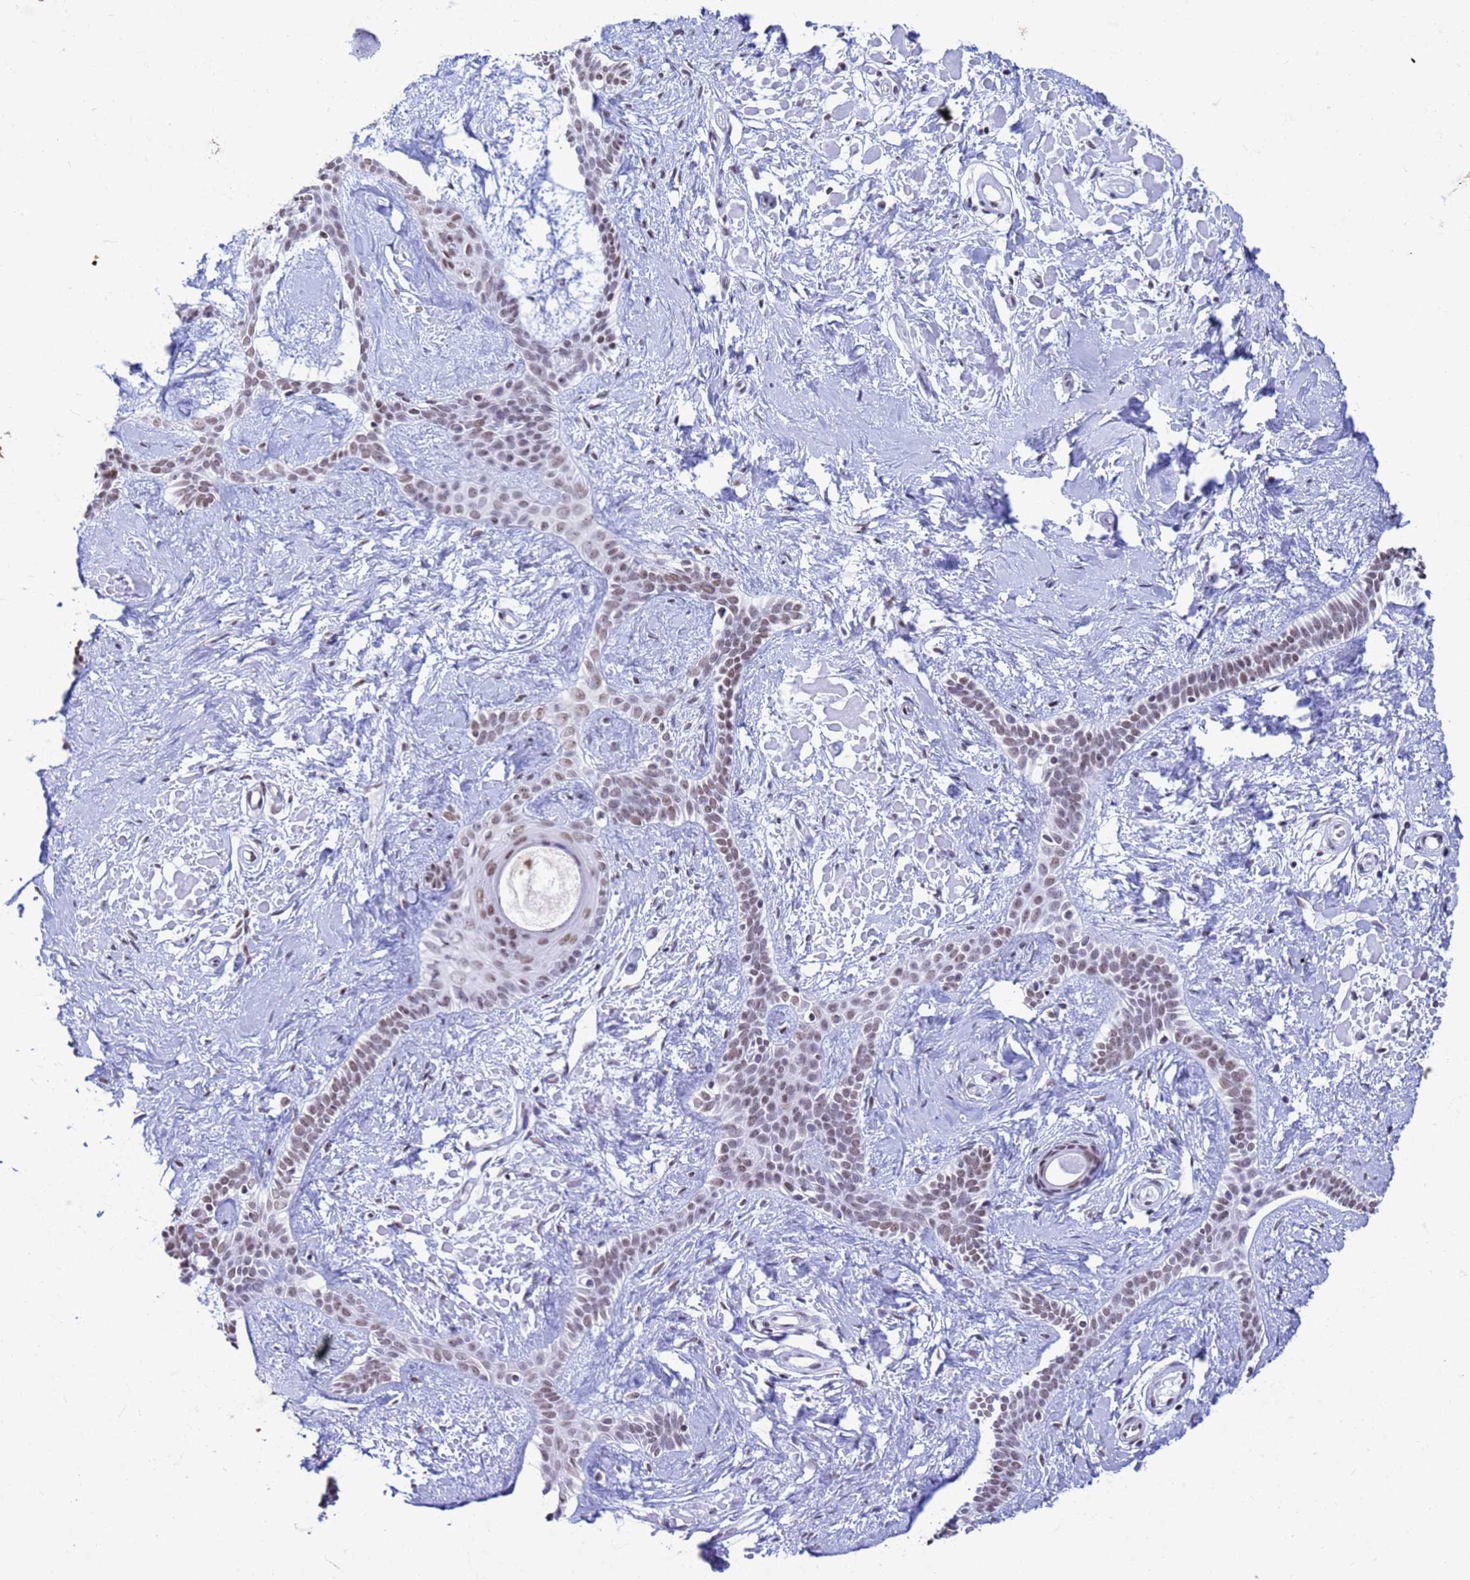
{"staining": {"intensity": "moderate", "quantity": ">75%", "location": "nuclear"}, "tissue": "skin cancer", "cell_type": "Tumor cells", "image_type": "cancer", "snomed": [{"axis": "morphology", "description": "Basal cell carcinoma"}, {"axis": "topography", "description": "Skin"}], "caption": "The image reveals staining of basal cell carcinoma (skin), revealing moderate nuclear protein expression (brown color) within tumor cells. (DAB IHC with brightfield microscopy, high magnification).", "gene": "FAM170B", "patient": {"sex": "male", "age": 78}}